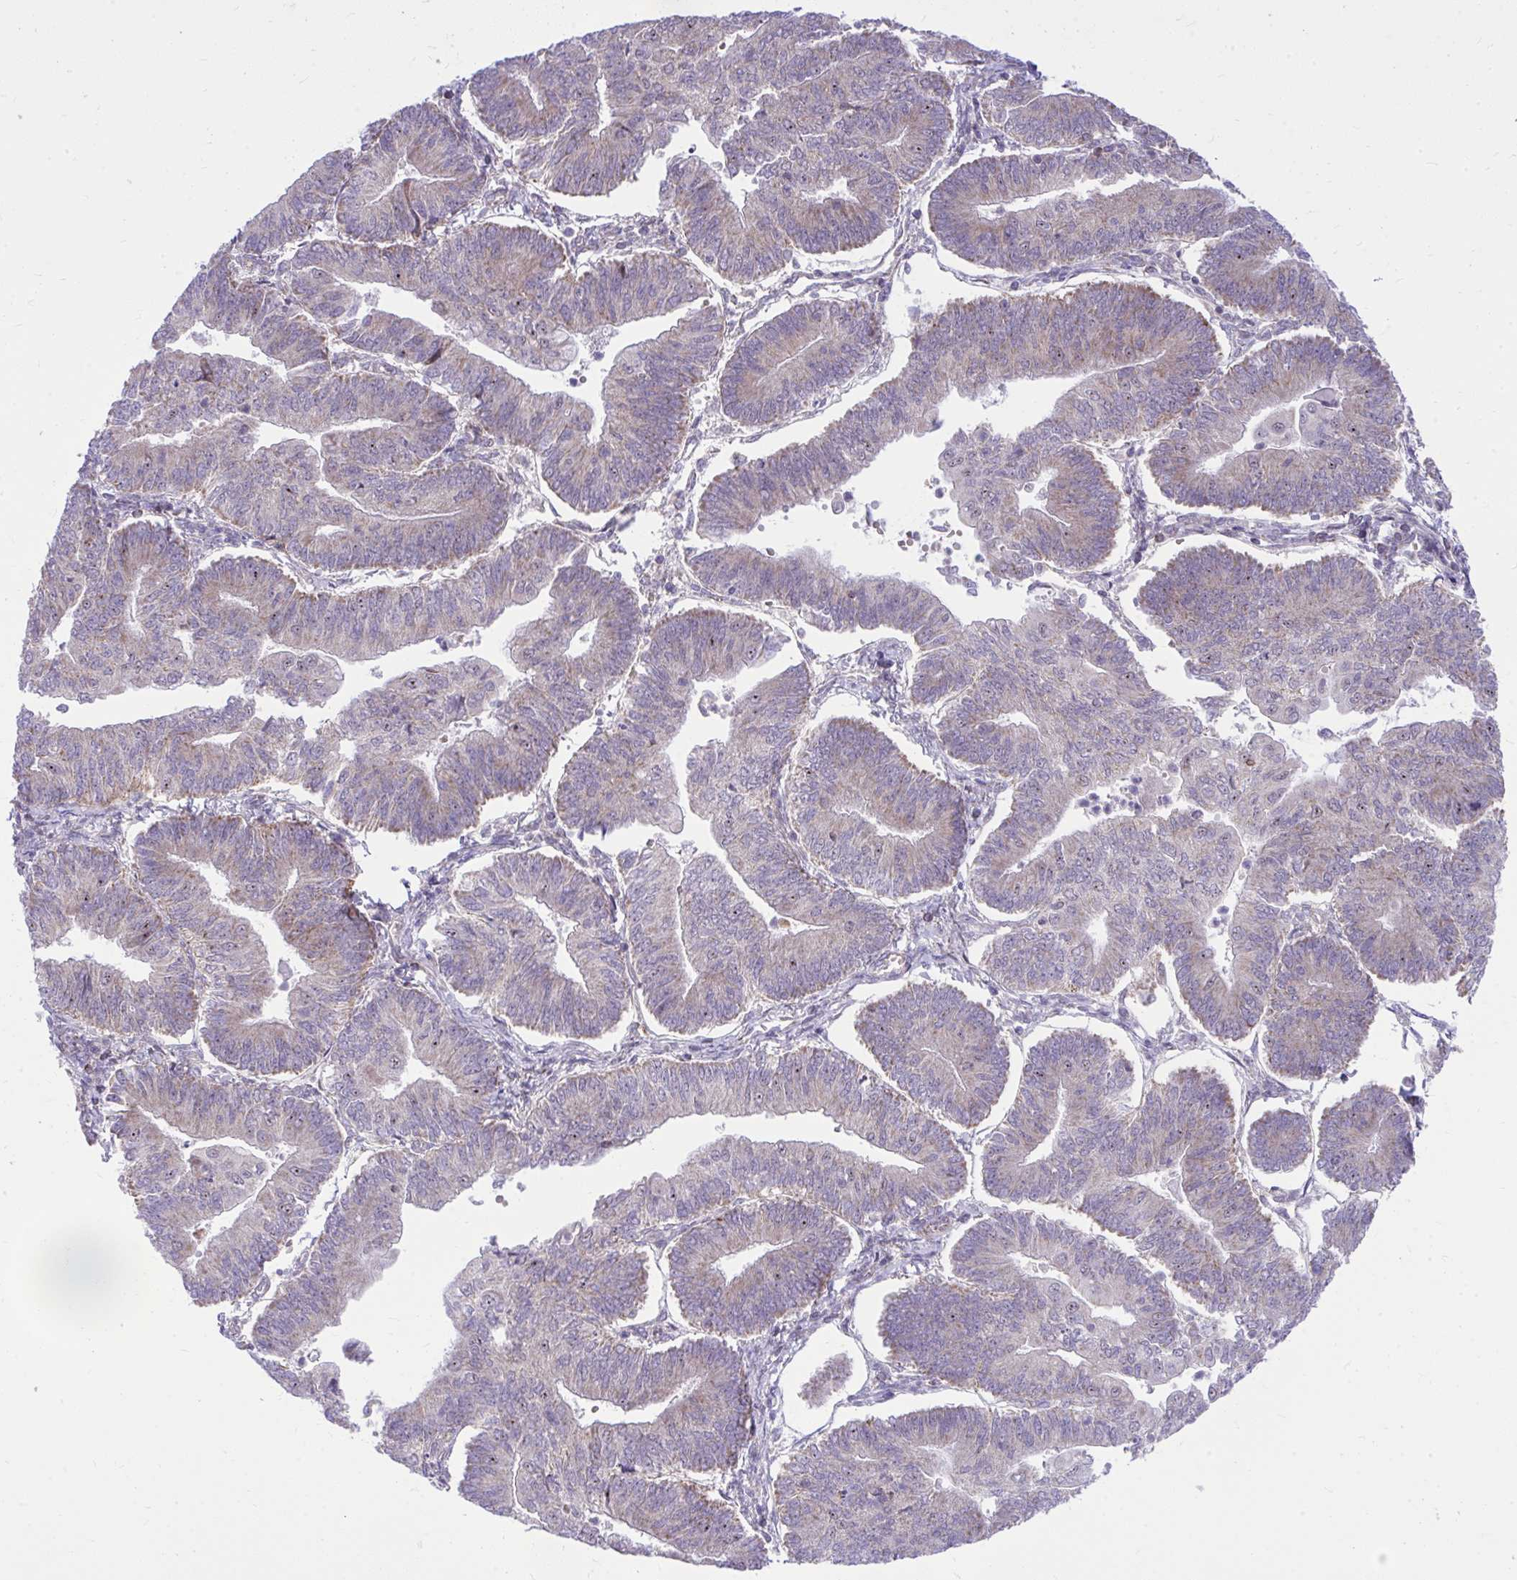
{"staining": {"intensity": "weak", "quantity": "<25%", "location": "cytoplasmic/membranous"}, "tissue": "endometrial cancer", "cell_type": "Tumor cells", "image_type": "cancer", "snomed": [{"axis": "morphology", "description": "Adenocarcinoma, NOS"}, {"axis": "topography", "description": "Endometrium"}], "caption": "Immunohistochemistry (IHC) micrograph of human endometrial cancer (adenocarcinoma) stained for a protein (brown), which reveals no staining in tumor cells. The staining is performed using DAB brown chromogen with nuclei counter-stained in using hematoxylin.", "gene": "GPRIN3", "patient": {"sex": "female", "age": 65}}